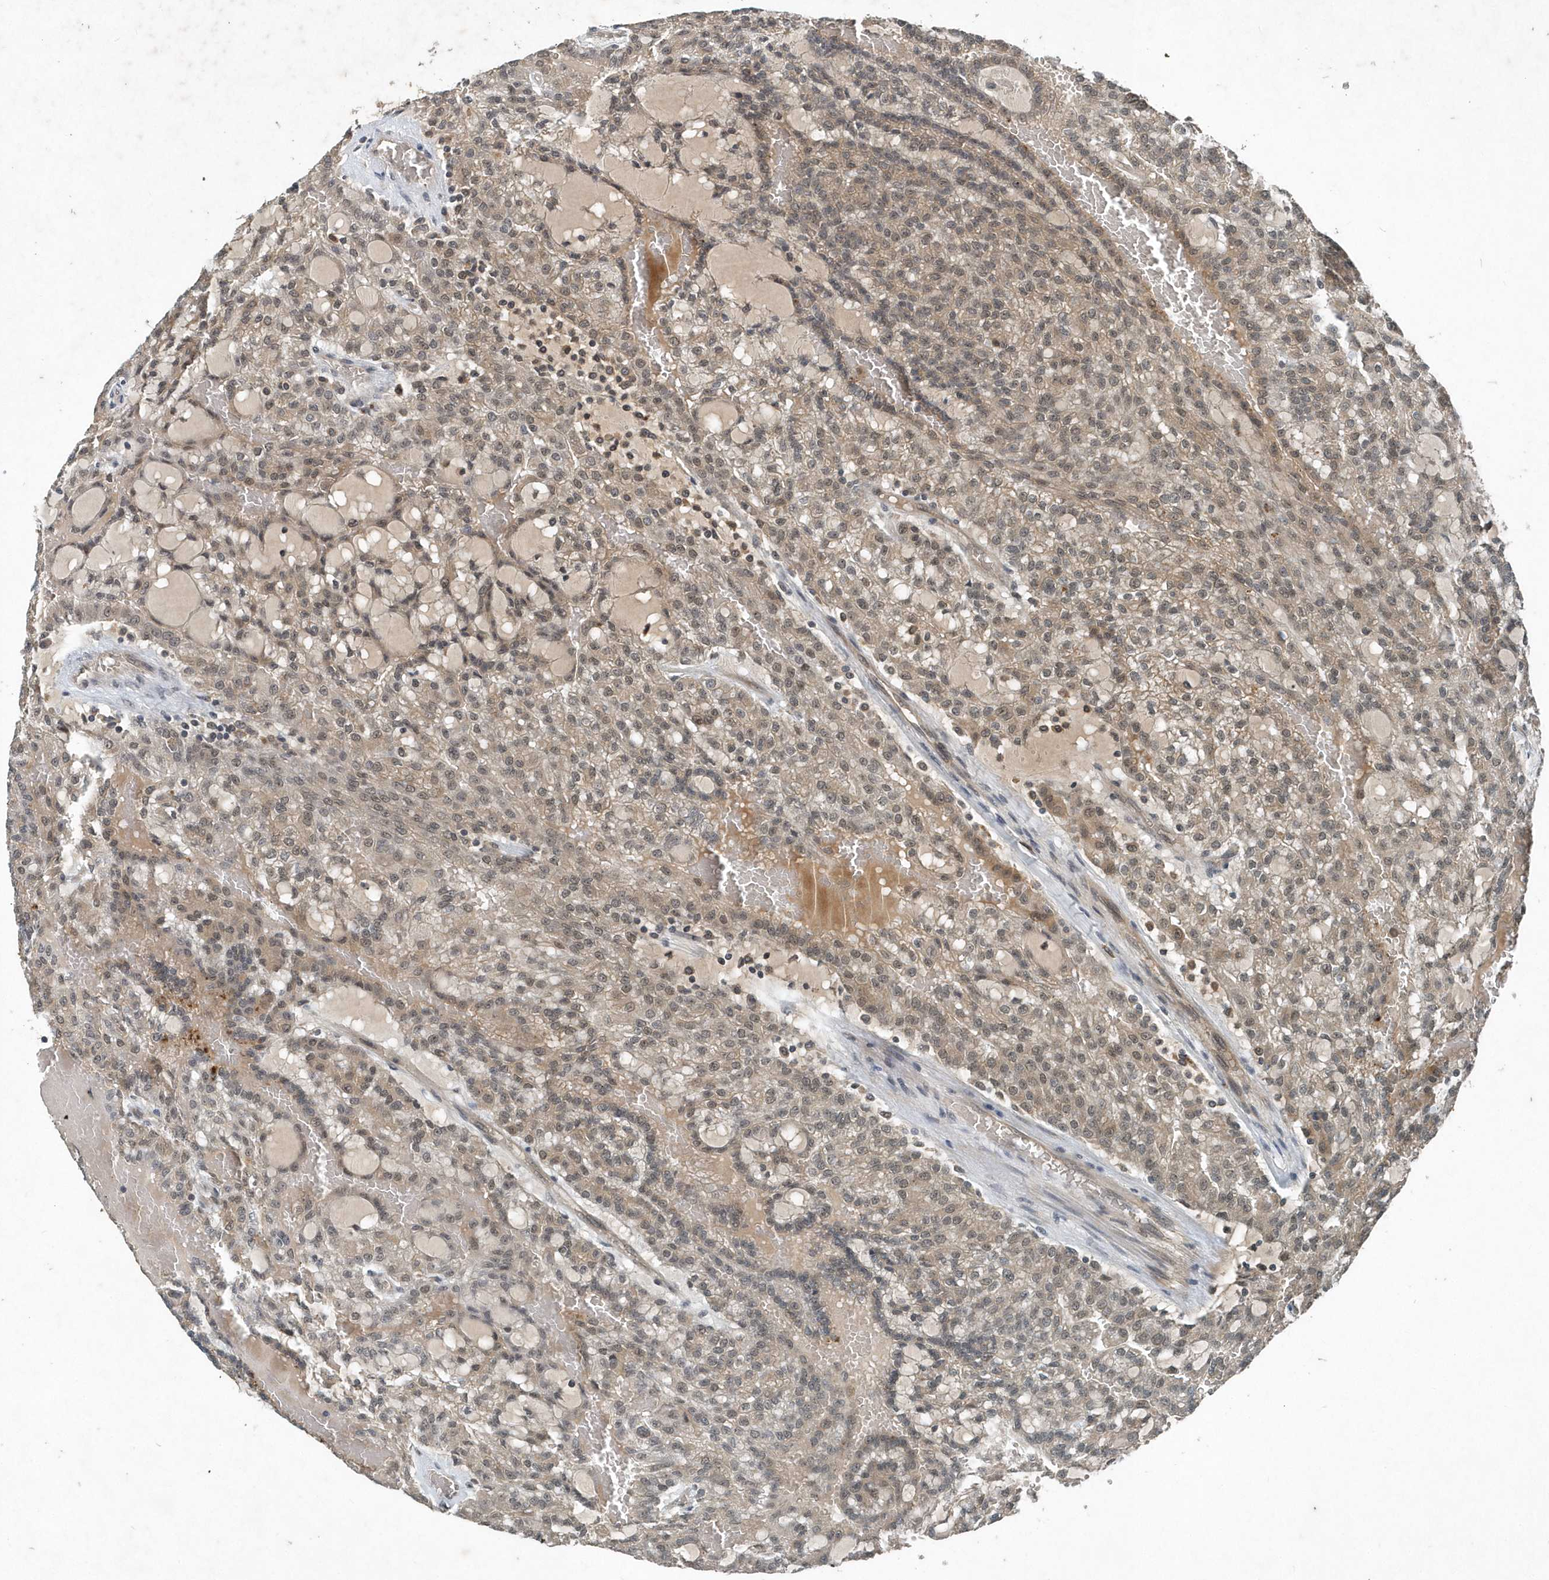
{"staining": {"intensity": "weak", "quantity": "25%-75%", "location": "cytoplasmic/membranous,nuclear"}, "tissue": "renal cancer", "cell_type": "Tumor cells", "image_type": "cancer", "snomed": [{"axis": "morphology", "description": "Adenocarcinoma, NOS"}, {"axis": "topography", "description": "Kidney"}], "caption": "Weak cytoplasmic/membranous and nuclear protein positivity is identified in approximately 25%-75% of tumor cells in adenocarcinoma (renal). The staining is performed using DAB brown chromogen to label protein expression. The nuclei are counter-stained blue using hematoxylin.", "gene": "SCFD2", "patient": {"sex": "male", "age": 63}}